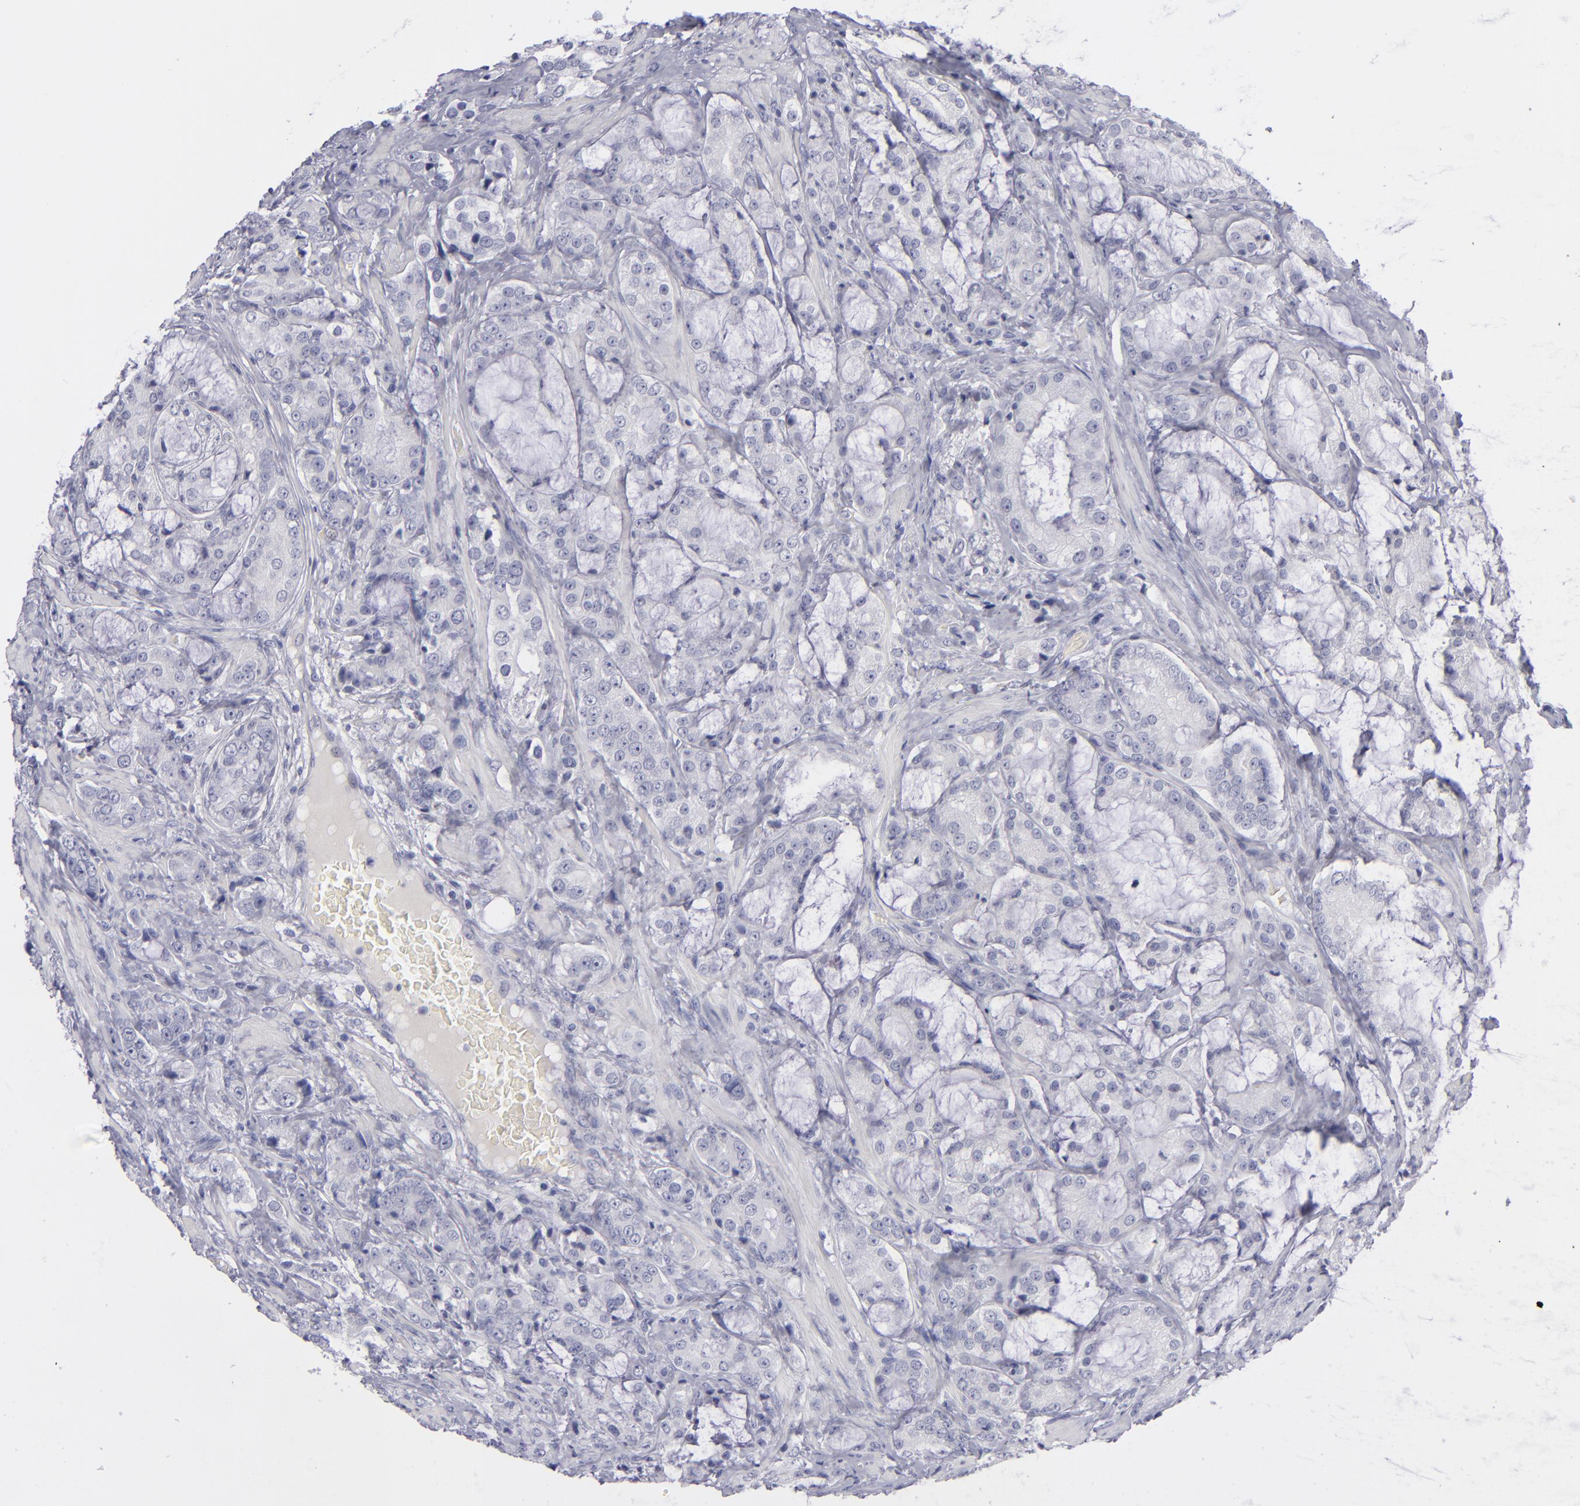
{"staining": {"intensity": "negative", "quantity": "none", "location": "none"}, "tissue": "prostate cancer", "cell_type": "Tumor cells", "image_type": "cancer", "snomed": [{"axis": "morphology", "description": "Adenocarcinoma, Medium grade"}, {"axis": "topography", "description": "Prostate"}], "caption": "DAB immunohistochemical staining of prostate adenocarcinoma (medium-grade) exhibits no significant positivity in tumor cells.", "gene": "ITGB4", "patient": {"sex": "male", "age": 70}}